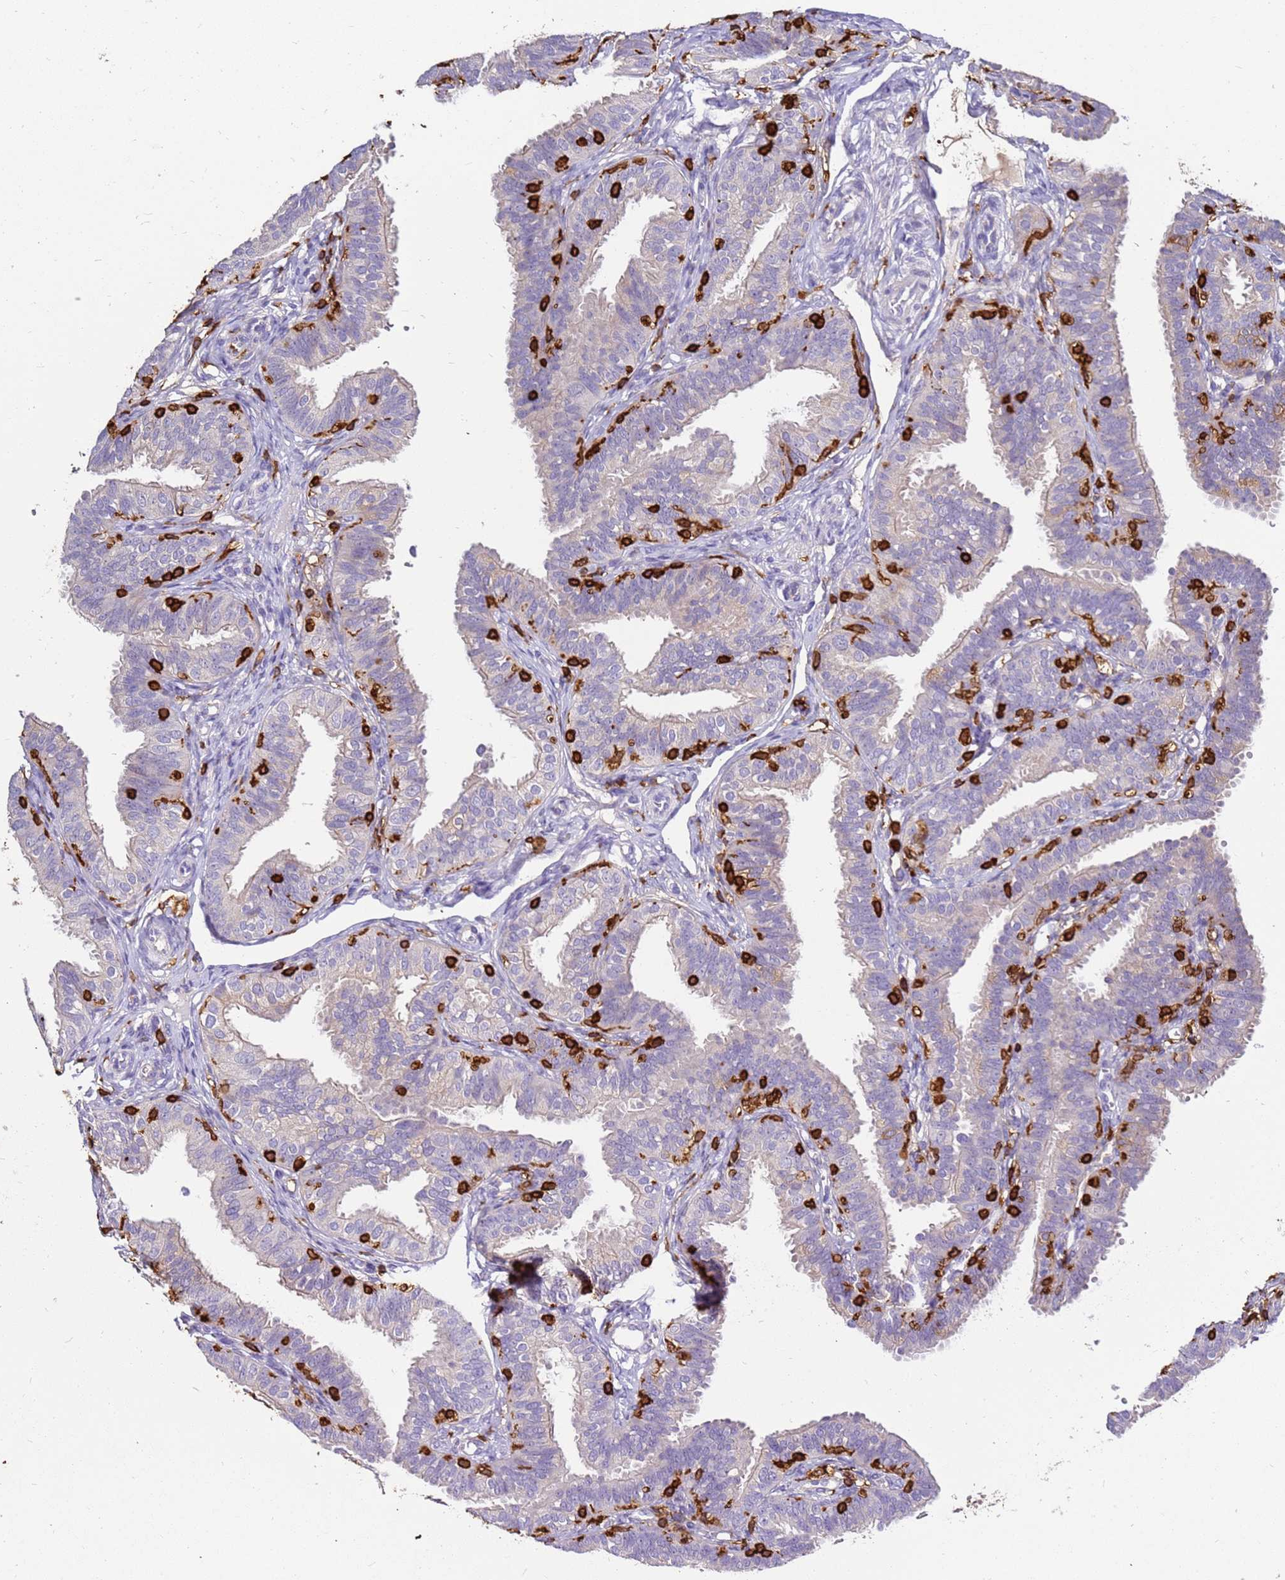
{"staining": {"intensity": "negative", "quantity": "none", "location": "none"}, "tissue": "fallopian tube", "cell_type": "Glandular cells", "image_type": "normal", "snomed": [{"axis": "morphology", "description": "Normal tissue, NOS"}, {"axis": "topography", "description": "Fallopian tube"}], "caption": "IHC of normal fallopian tube displays no staining in glandular cells.", "gene": "CORO1A", "patient": {"sex": "female", "age": 35}}